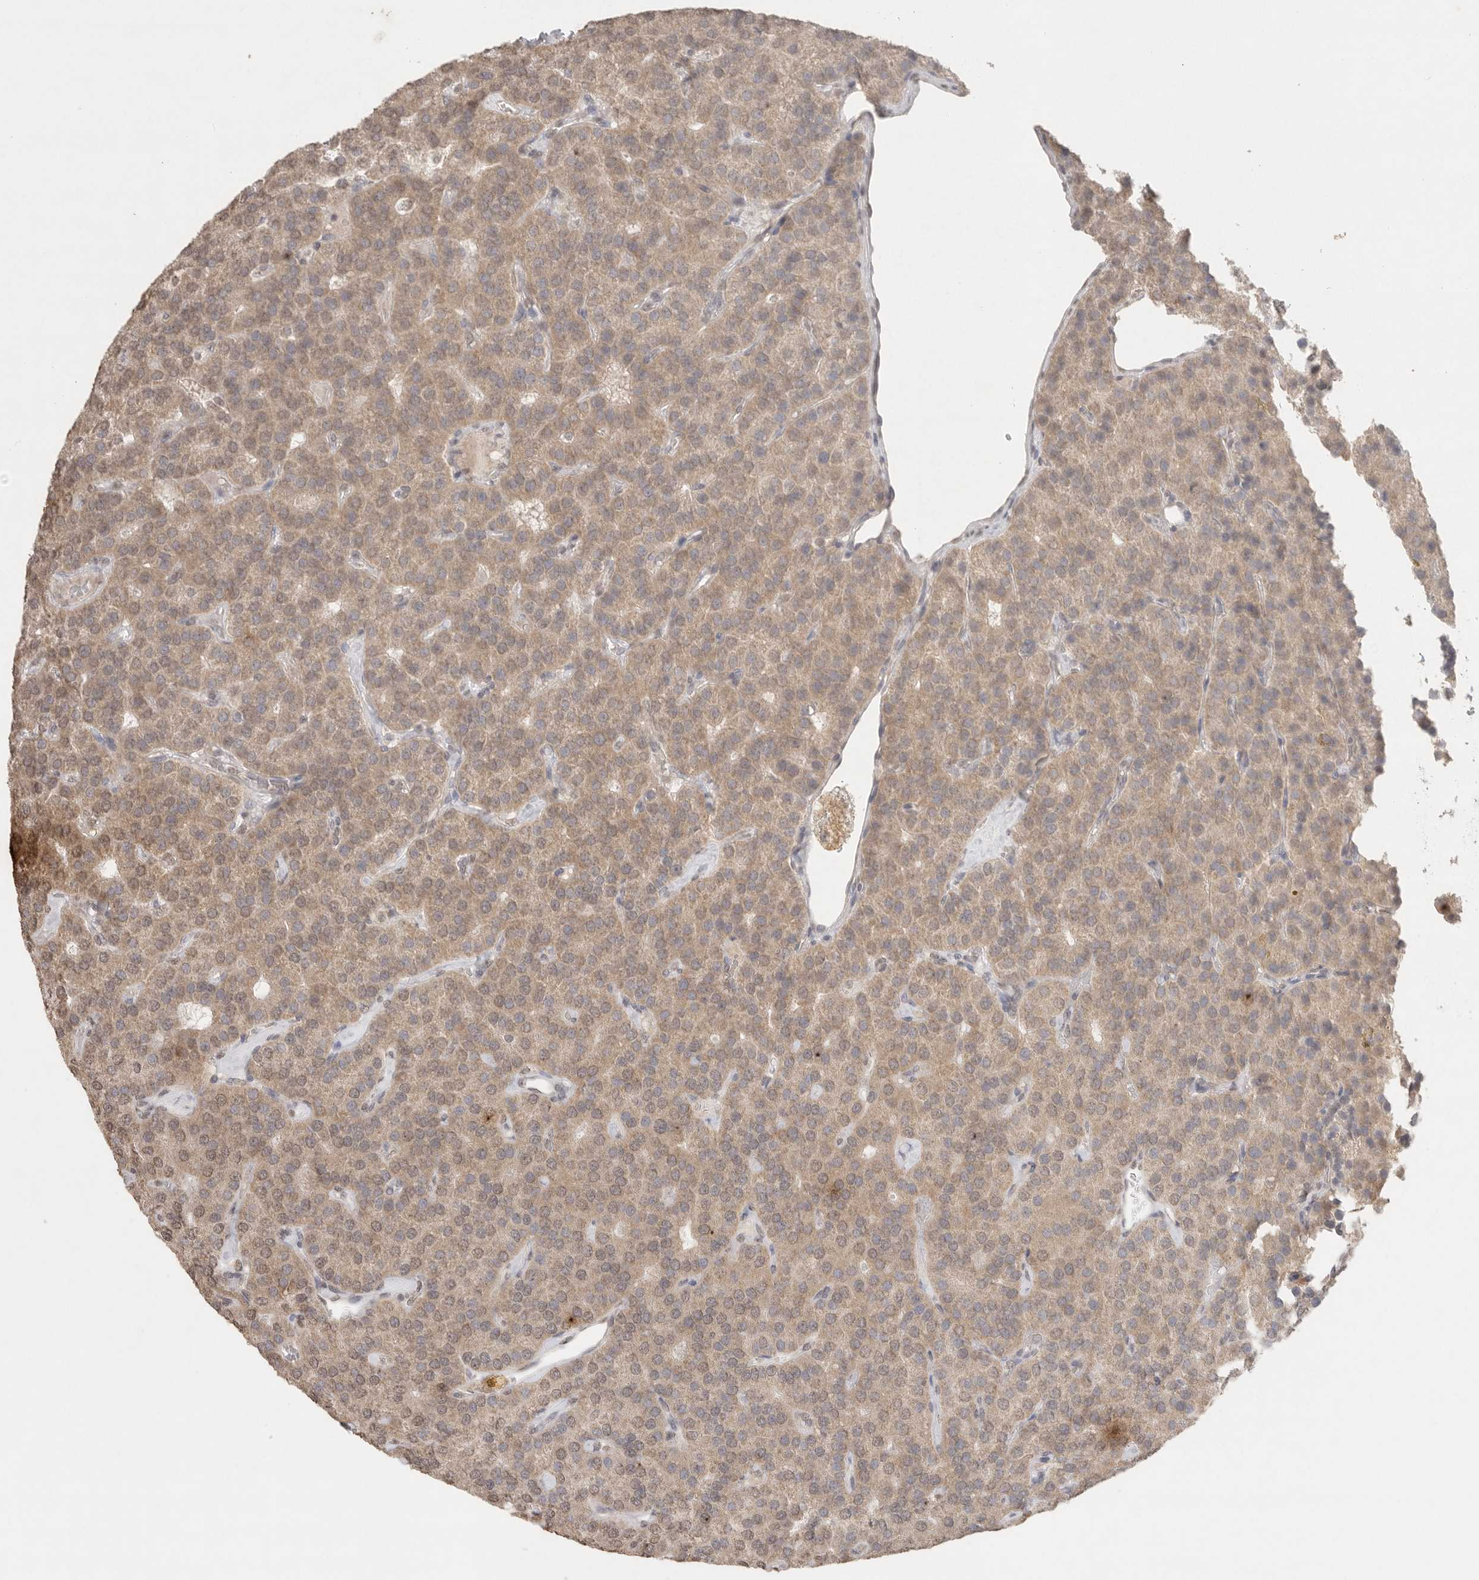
{"staining": {"intensity": "weak", "quantity": "25%-75%", "location": "cytoplasmic/membranous"}, "tissue": "parathyroid gland", "cell_type": "Glandular cells", "image_type": "normal", "snomed": [{"axis": "morphology", "description": "Normal tissue, NOS"}, {"axis": "morphology", "description": "Adenoma, NOS"}, {"axis": "topography", "description": "Parathyroid gland"}], "caption": "Approximately 25%-75% of glandular cells in benign parathyroid gland exhibit weak cytoplasmic/membranous protein expression as visualized by brown immunohistochemical staining.", "gene": "KLK5", "patient": {"sex": "female", "age": 86}}